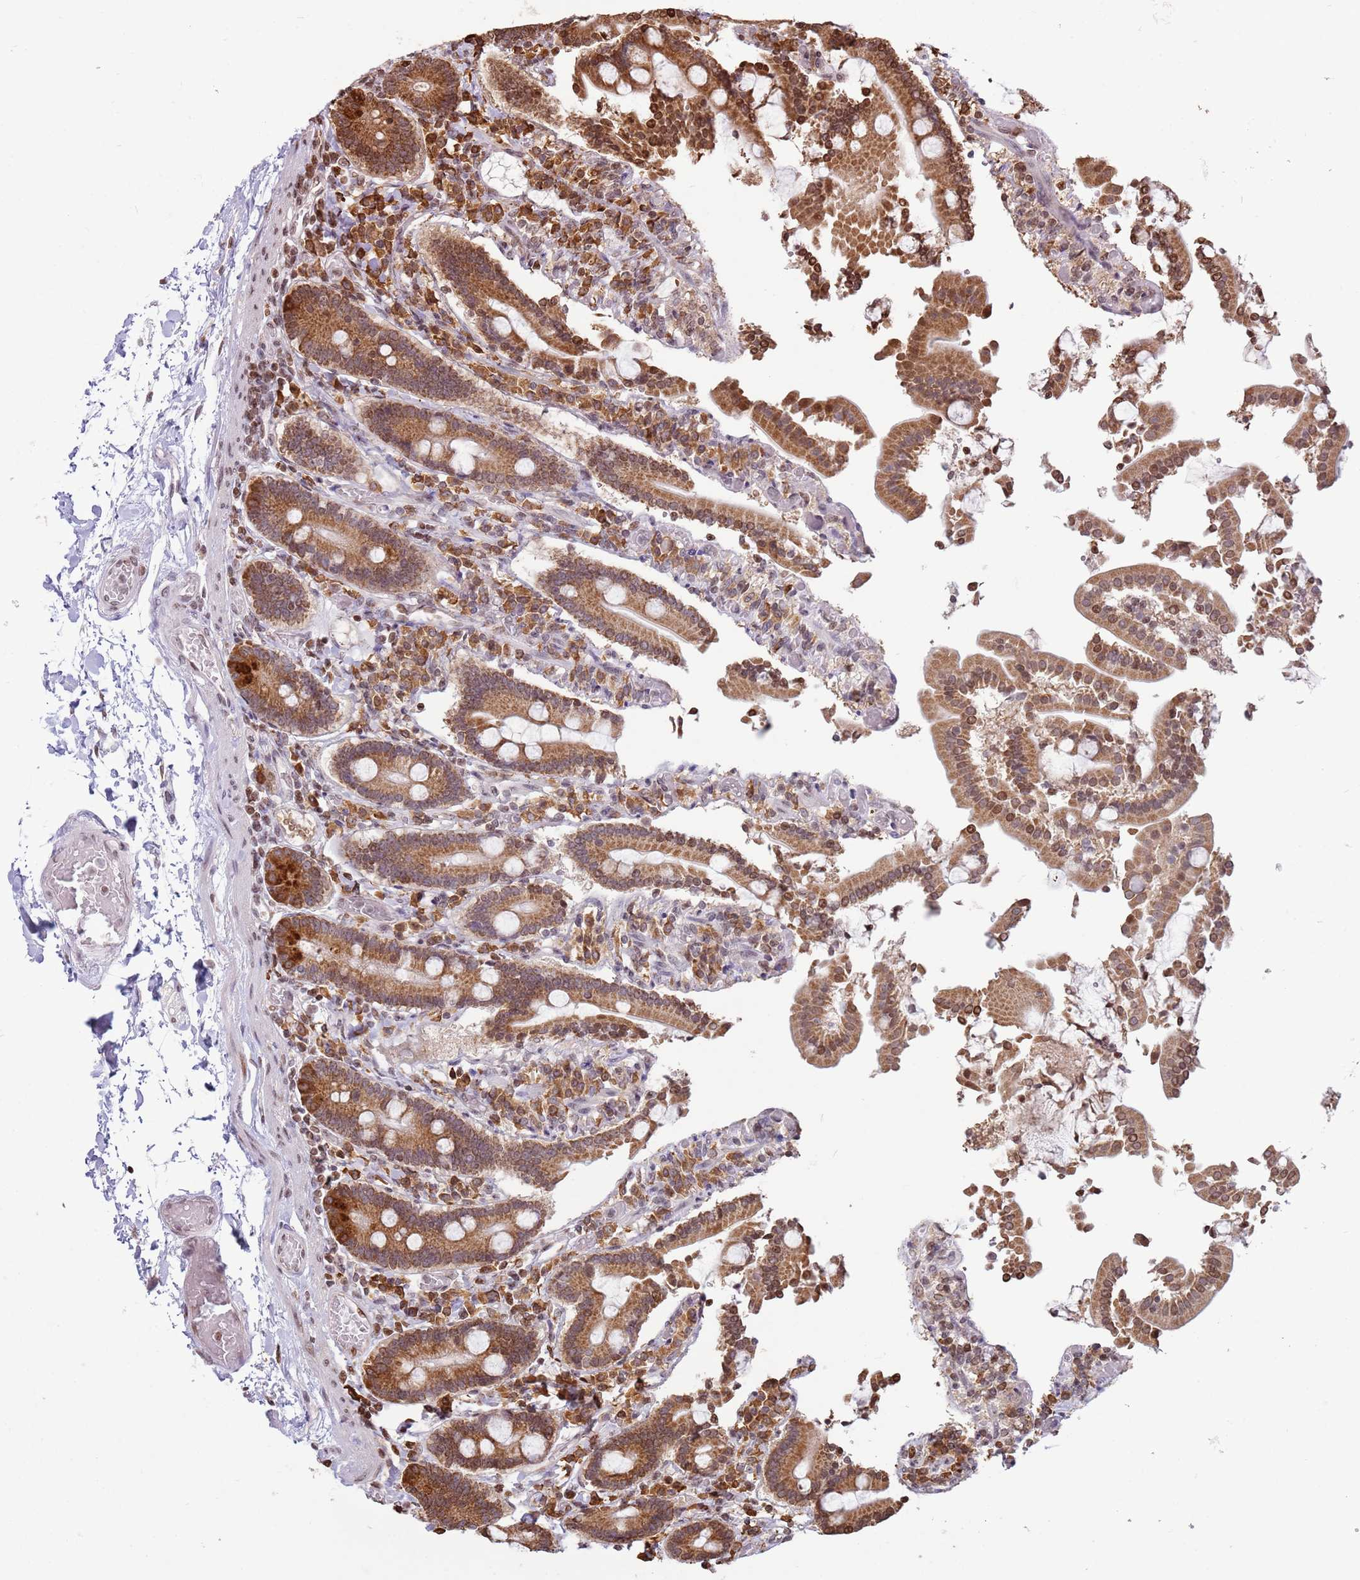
{"staining": {"intensity": "strong", "quantity": ">75%", "location": "cytoplasmic/membranous"}, "tissue": "duodenum", "cell_type": "Glandular cells", "image_type": "normal", "snomed": [{"axis": "morphology", "description": "Normal tissue, NOS"}, {"axis": "topography", "description": "Duodenum"}], "caption": "A histopathology image of duodenum stained for a protein reveals strong cytoplasmic/membranous brown staining in glandular cells. (IHC, brightfield microscopy, high magnification).", "gene": "SCAF1", "patient": {"sex": "male", "age": 55}}